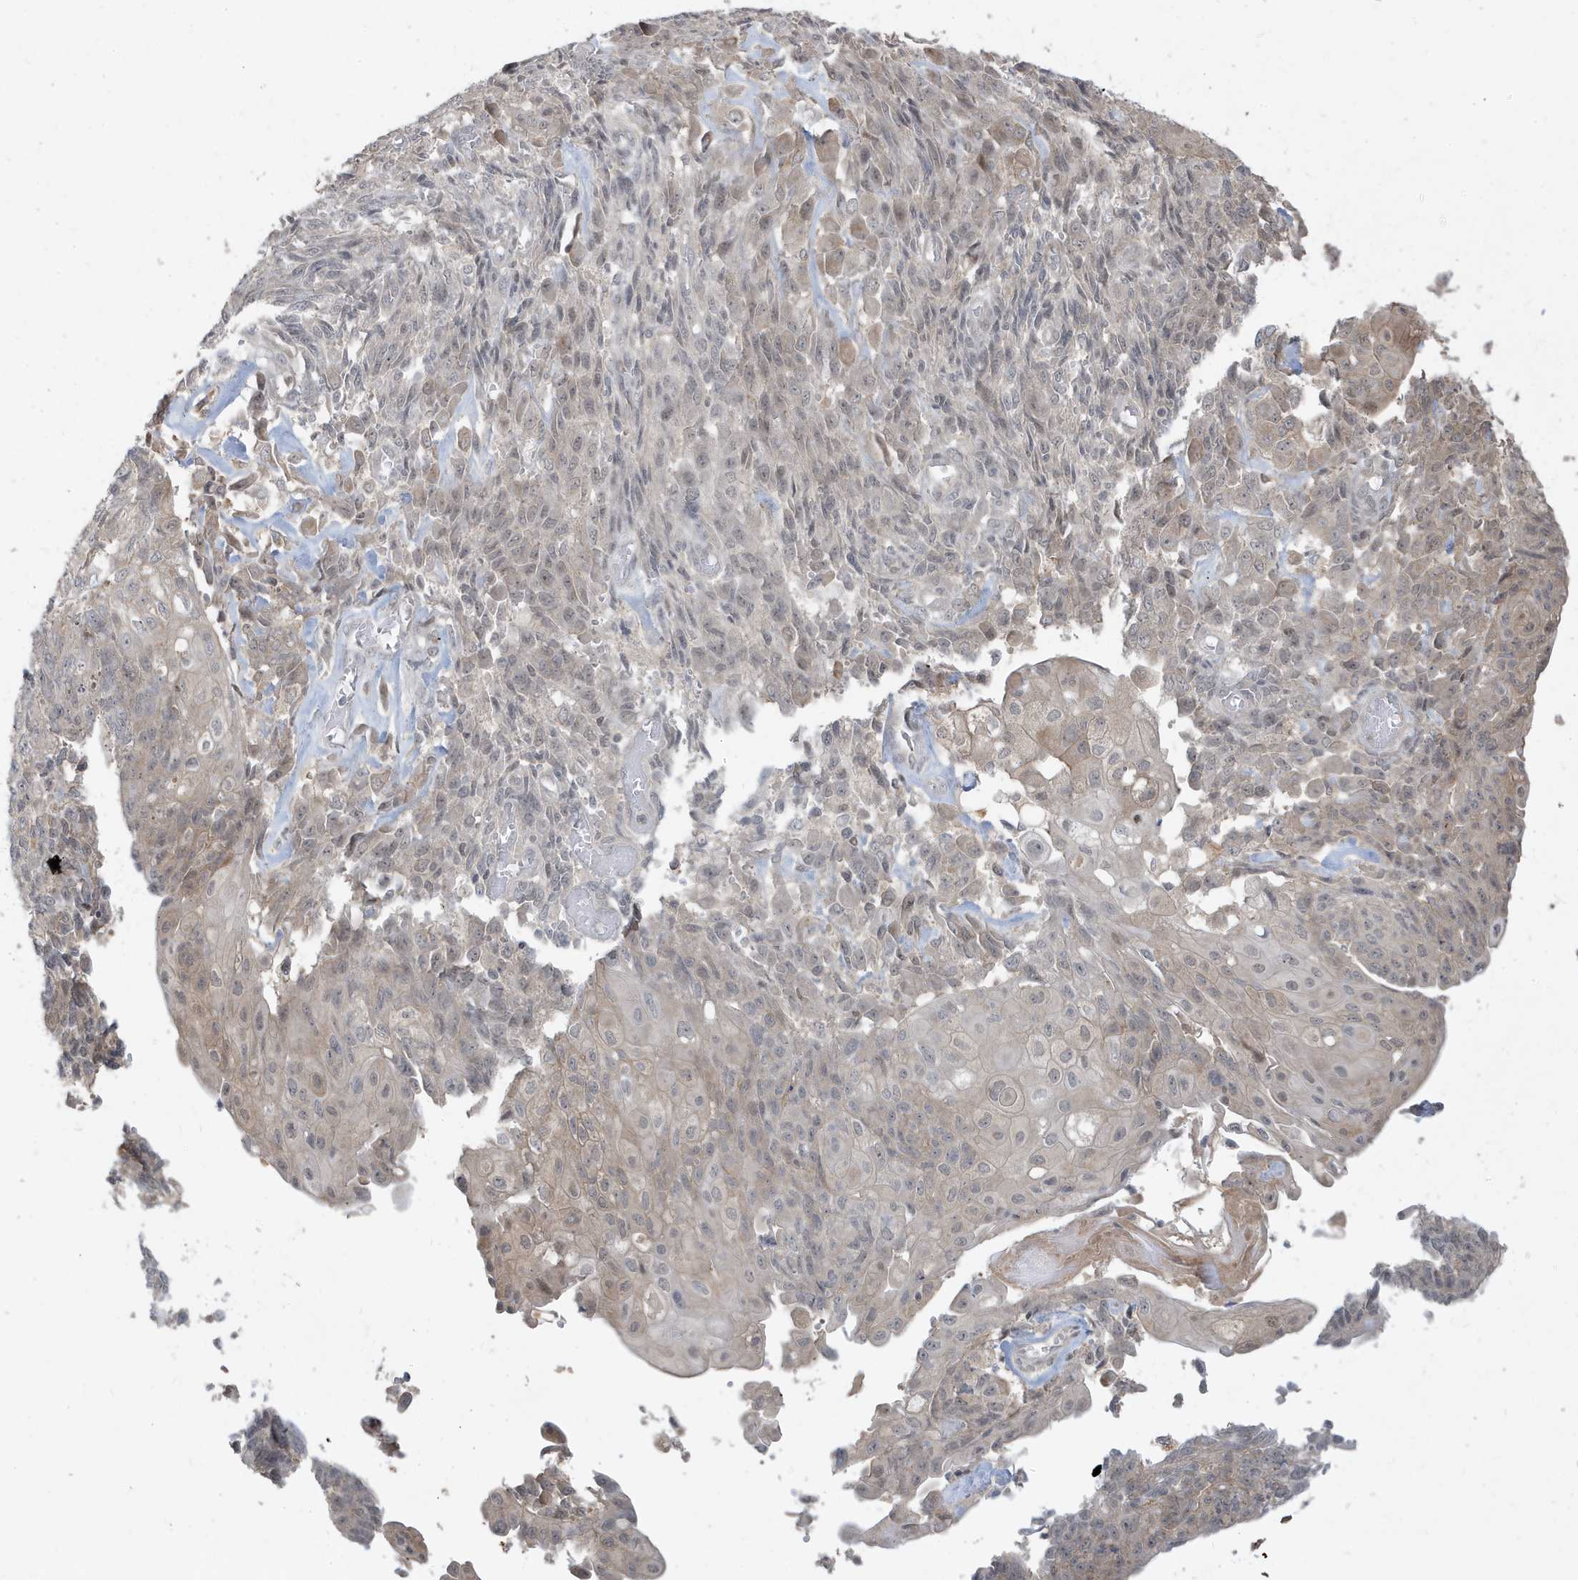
{"staining": {"intensity": "weak", "quantity": "<25%", "location": "cytoplasmic/membranous"}, "tissue": "endometrial cancer", "cell_type": "Tumor cells", "image_type": "cancer", "snomed": [{"axis": "morphology", "description": "Adenocarcinoma, NOS"}, {"axis": "topography", "description": "Endometrium"}], "caption": "There is no significant positivity in tumor cells of endometrial adenocarcinoma. (Stains: DAB (3,3'-diaminobenzidine) immunohistochemistry with hematoxylin counter stain, Microscopy: brightfield microscopy at high magnification).", "gene": "PRRT3", "patient": {"sex": "female", "age": 32}}